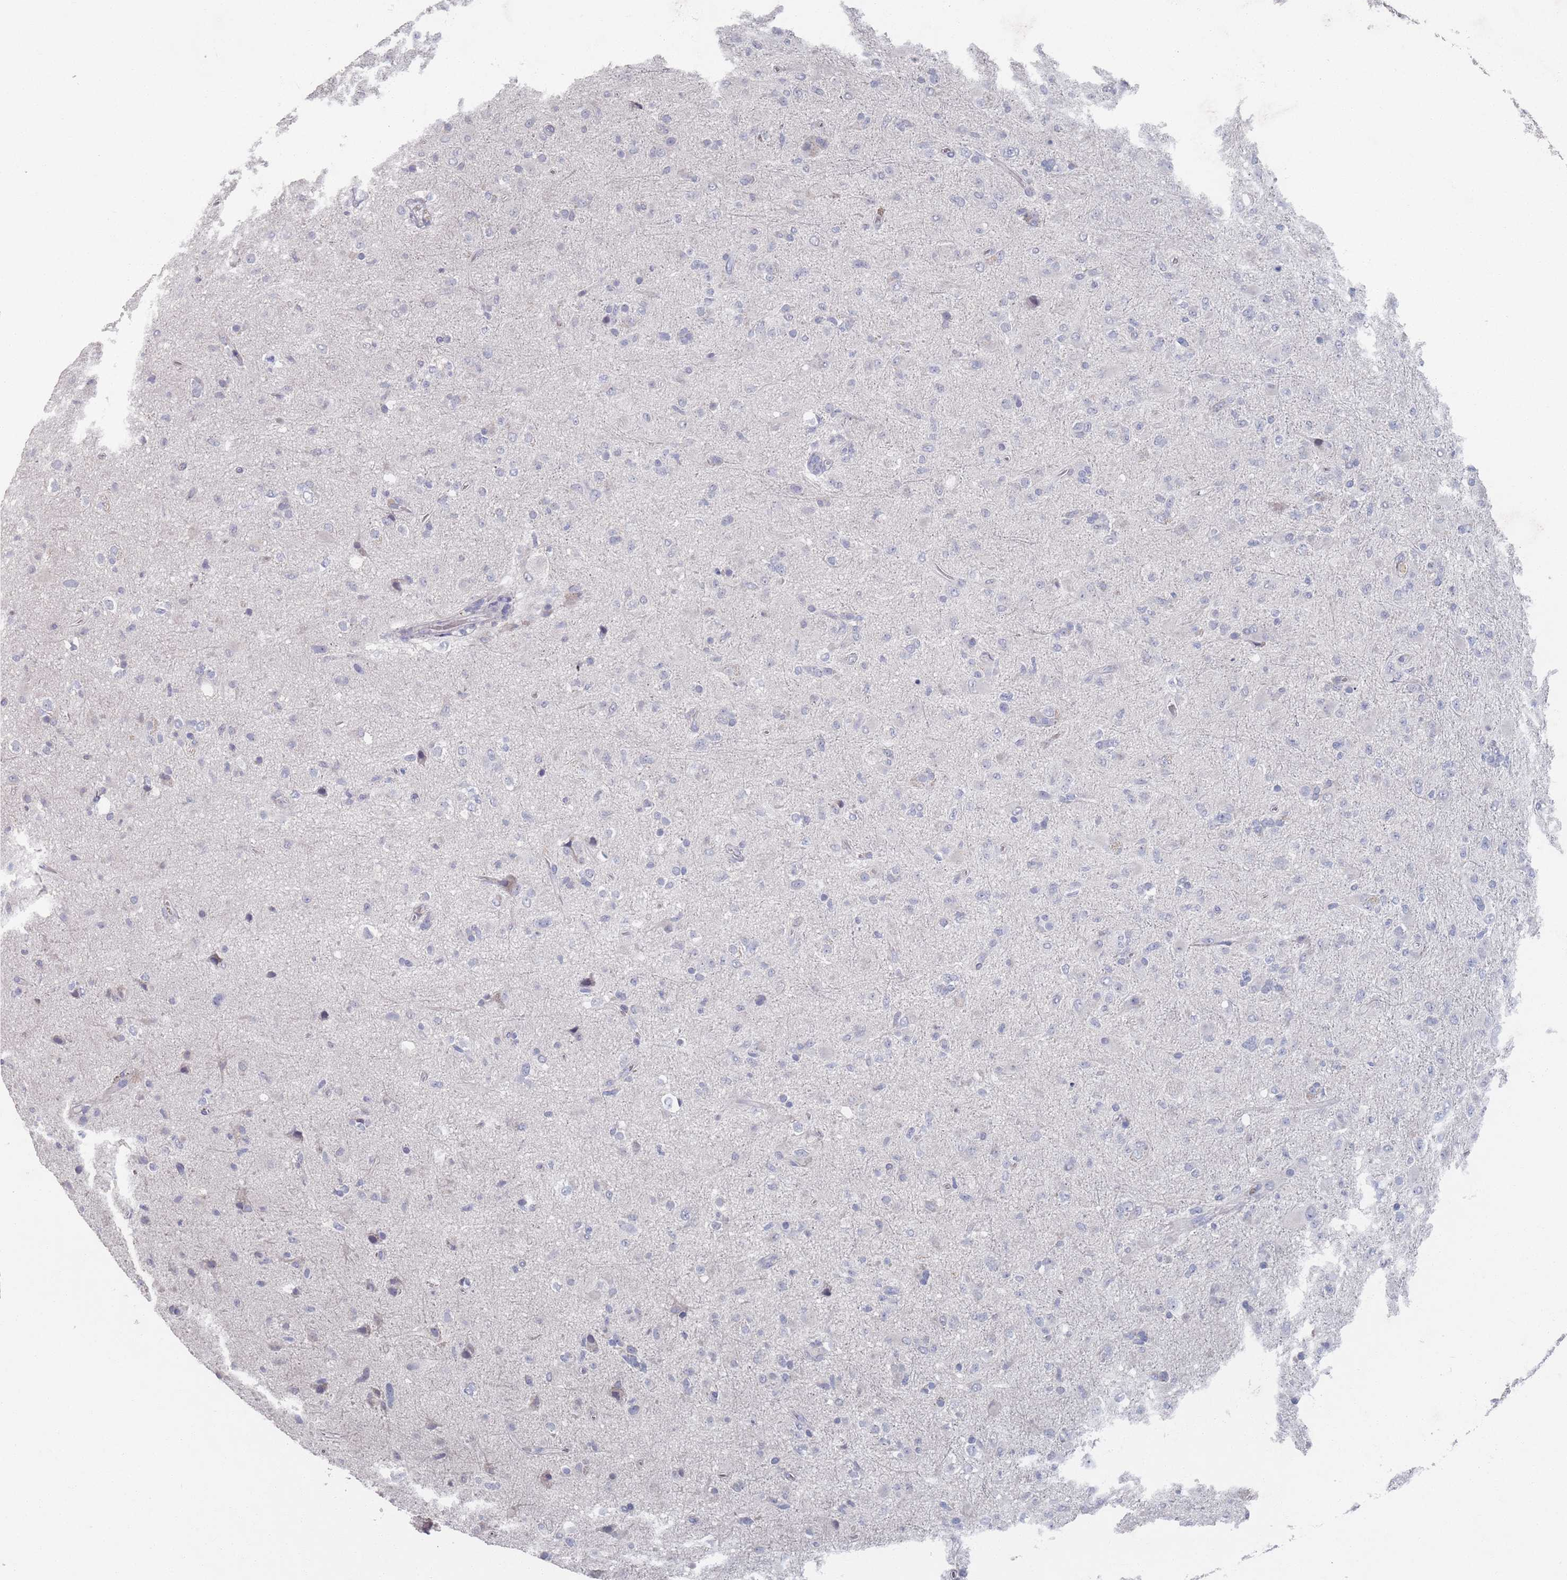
{"staining": {"intensity": "negative", "quantity": "none", "location": "none"}, "tissue": "glioma", "cell_type": "Tumor cells", "image_type": "cancer", "snomed": [{"axis": "morphology", "description": "Glioma, malignant, Low grade"}, {"axis": "topography", "description": "Brain"}], "caption": "This image is of low-grade glioma (malignant) stained with immunohistochemistry (IHC) to label a protein in brown with the nuclei are counter-stained blue. There is no staining in tumor cells. Nuclei are stained in blue.", "gene": "PROM2", "patient": {"sex": "male", "age": 65}}